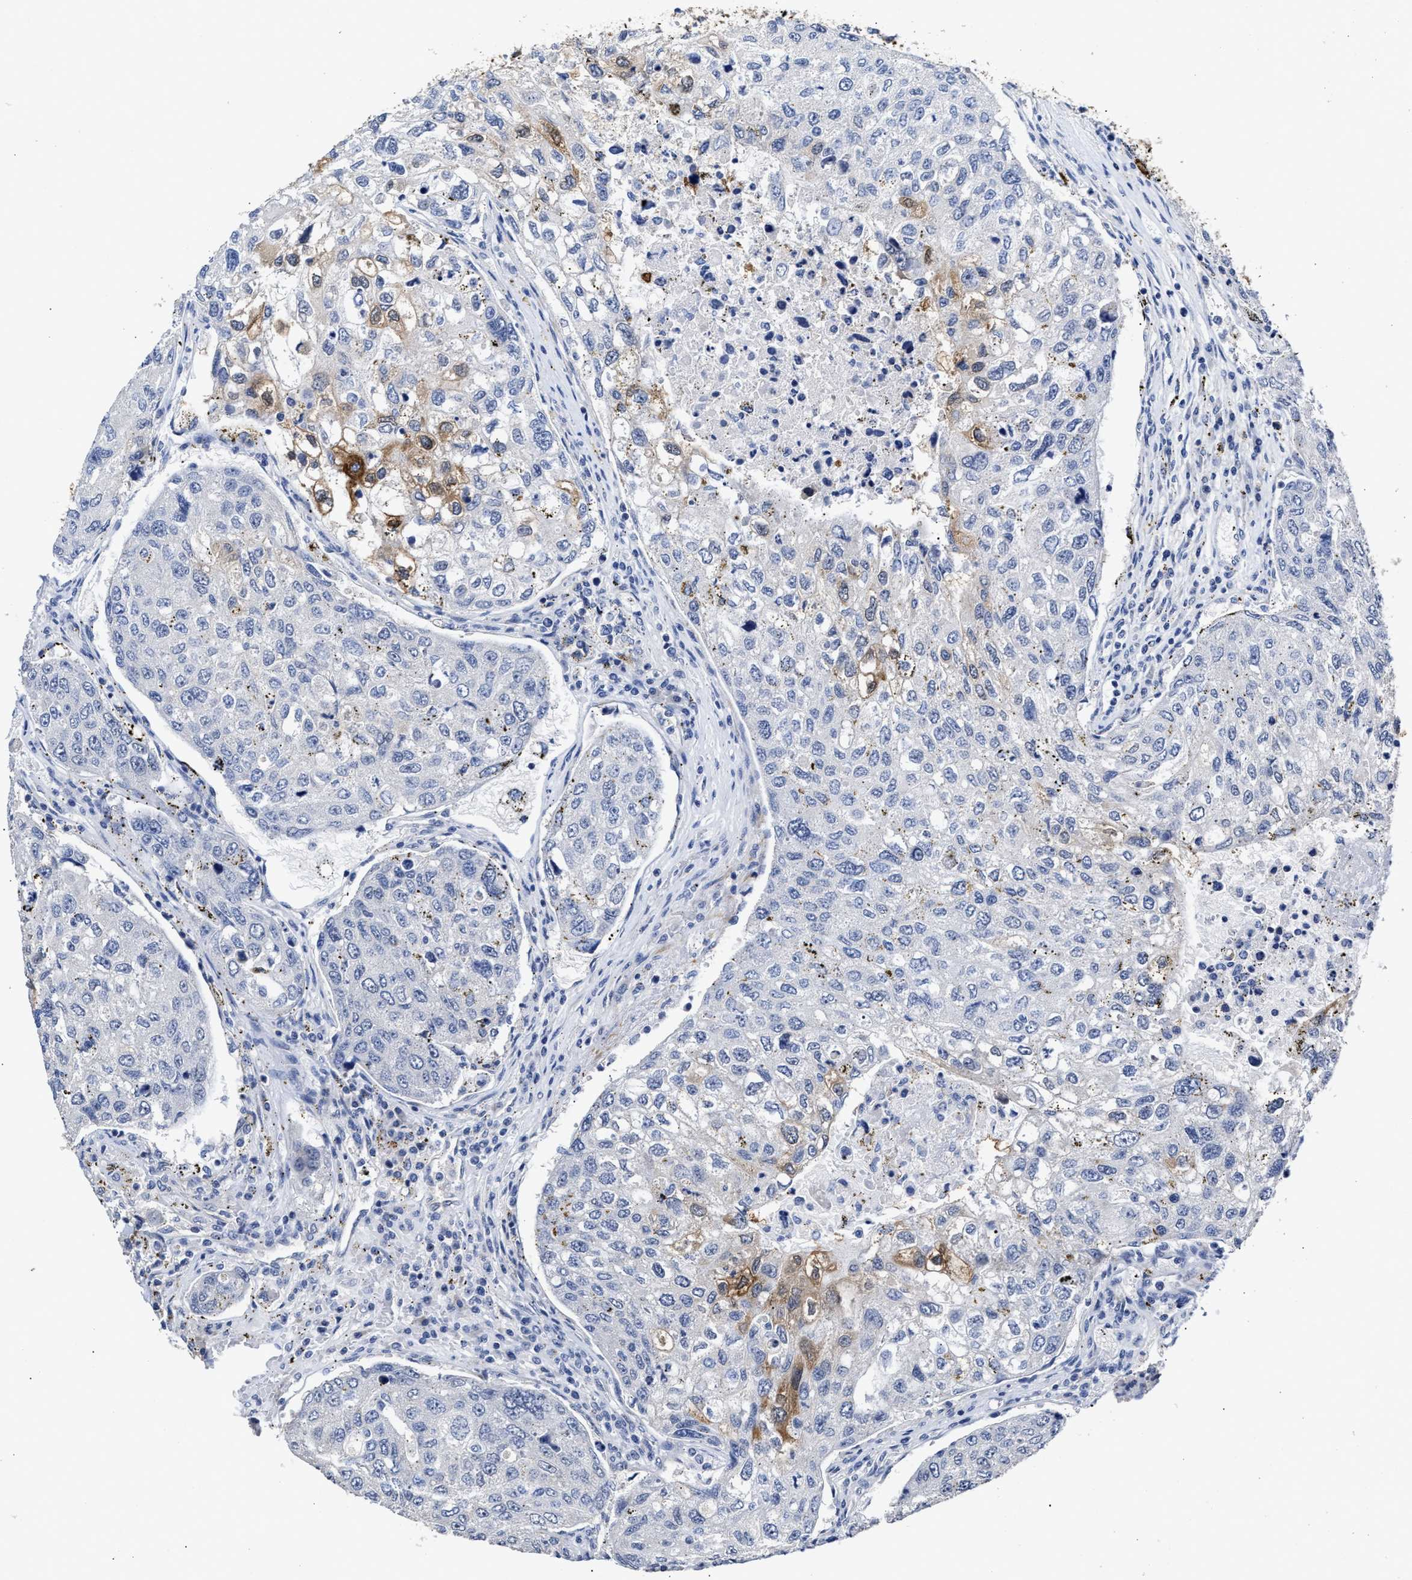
{"staining": {"intensity": "moderate", "quantity": "<25%", "location": "cytoplasmic/membranous"}, "tissue": "urothelial cancer", "cell_type": "Tumor cells", "image_type": "cancer", "snomed": [{"axis": "morphology", "description": "Urothelial carcinoma, High grade"}, {"axis": "topography", "description": "Lymph node"}, {"axis": "topography", "description": "Urinary bladder"}], "caption": "Immunohistochemical staining of human high-grade urothelial carcinoma shows low levels of moderate cytoplasmic/membranous protein staining in about <25% of tumor cells.", "gene": "AHNAK2", "patient": {"sex": "male", "age": 51}}